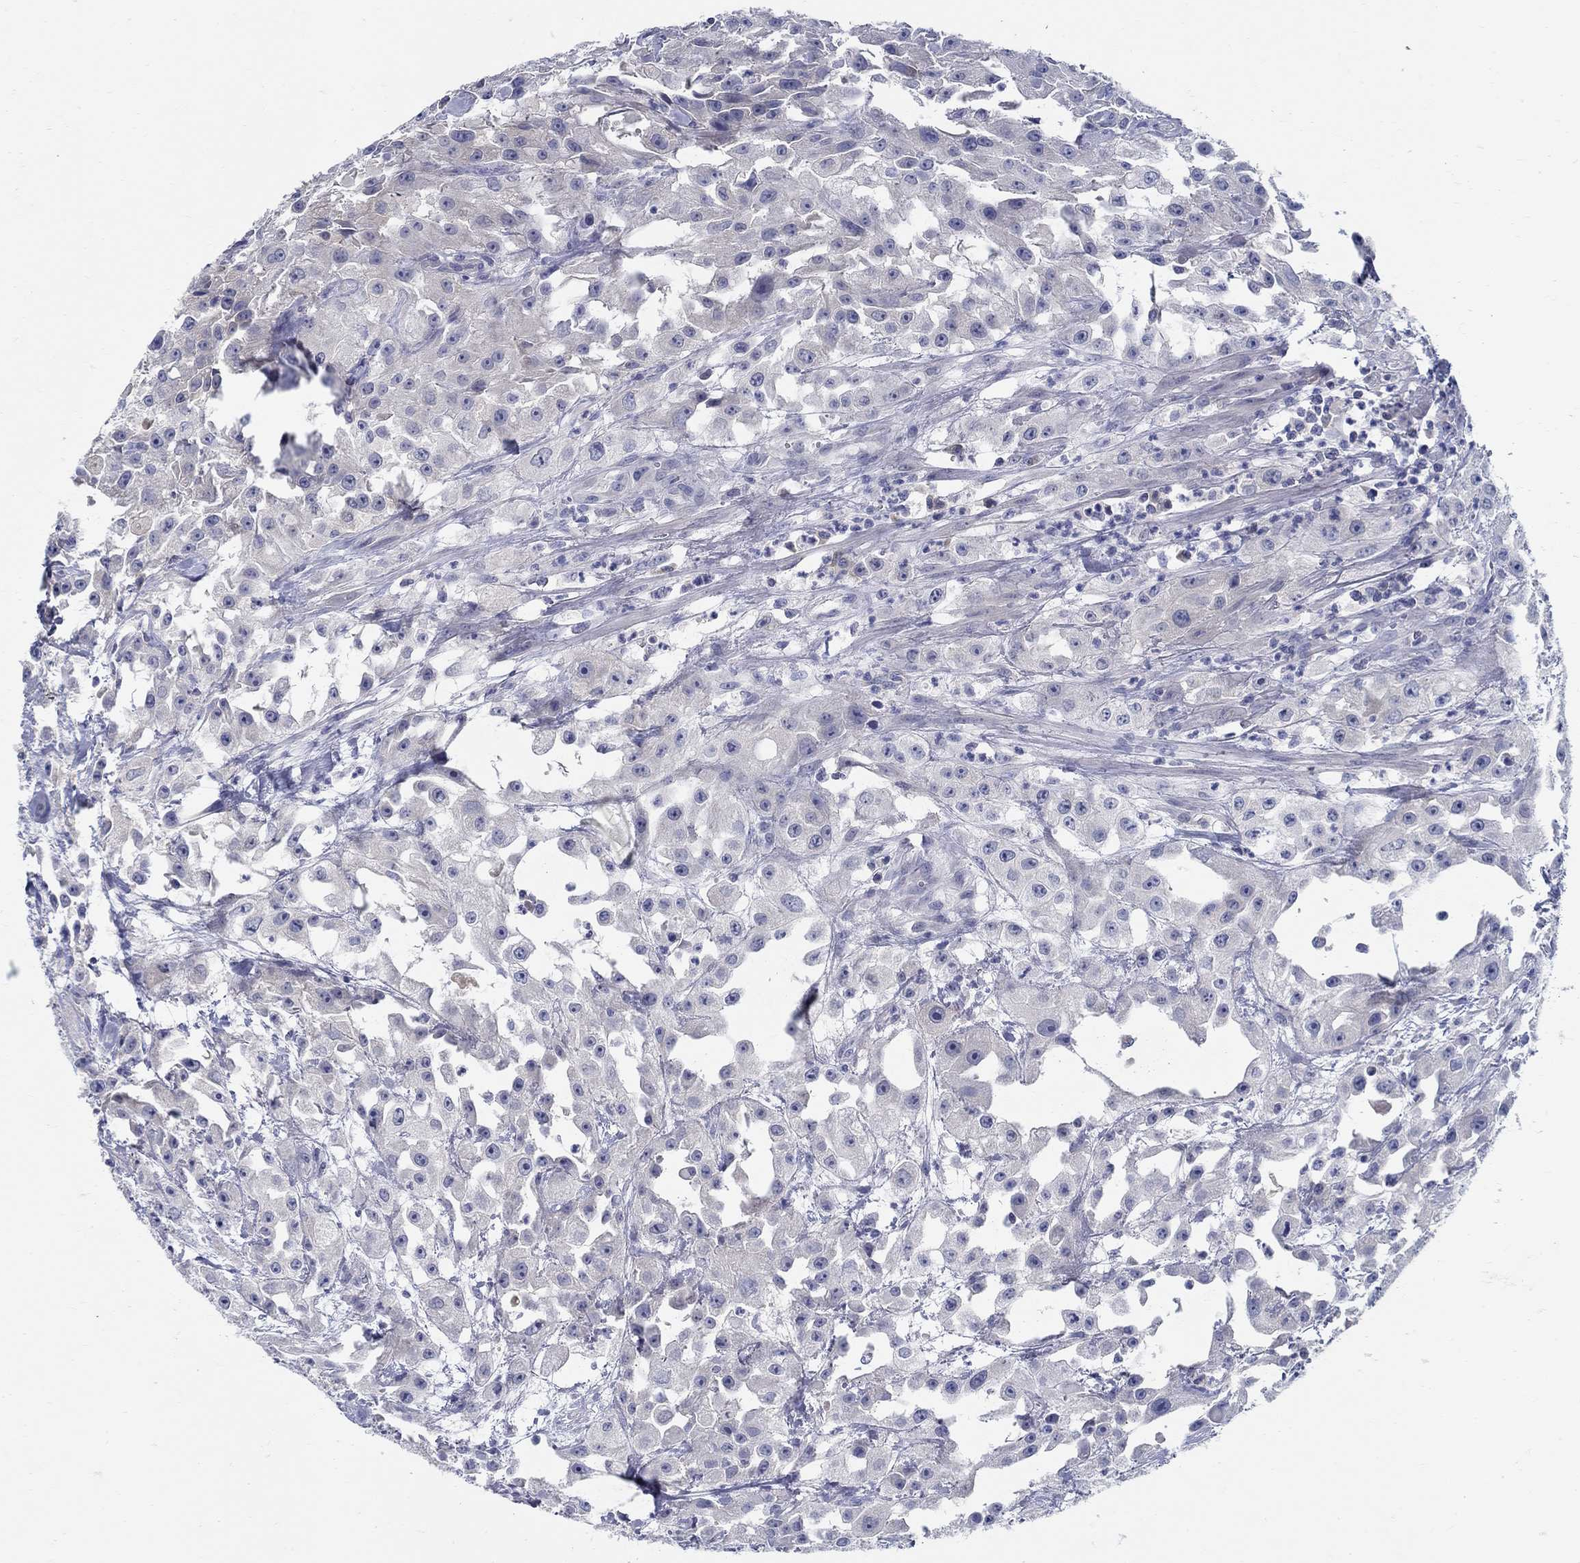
{"staining": {"intensity": "negative", "quantity": "none", "location": "none"}, "tissue": "urothelial cancer", "cell_type": "Tumor cells", "image_type": "cancer", "snomed": [{"axis": "morphology", "description": "Urothelial carcinoma, High grade"}, {"axis": "topography", "description": "Urinary bladder"}], "caption": "There is no significant staining in tumor cells of high-grade urothelial carcinoma. (DAB (3,3'-diaminobenzidine) immunohistochemistry (IHC) visualized using brightfield microscopy, high magnification).", "gene": "CRYGD", "patient": {"sex": "male", "age": 79}}